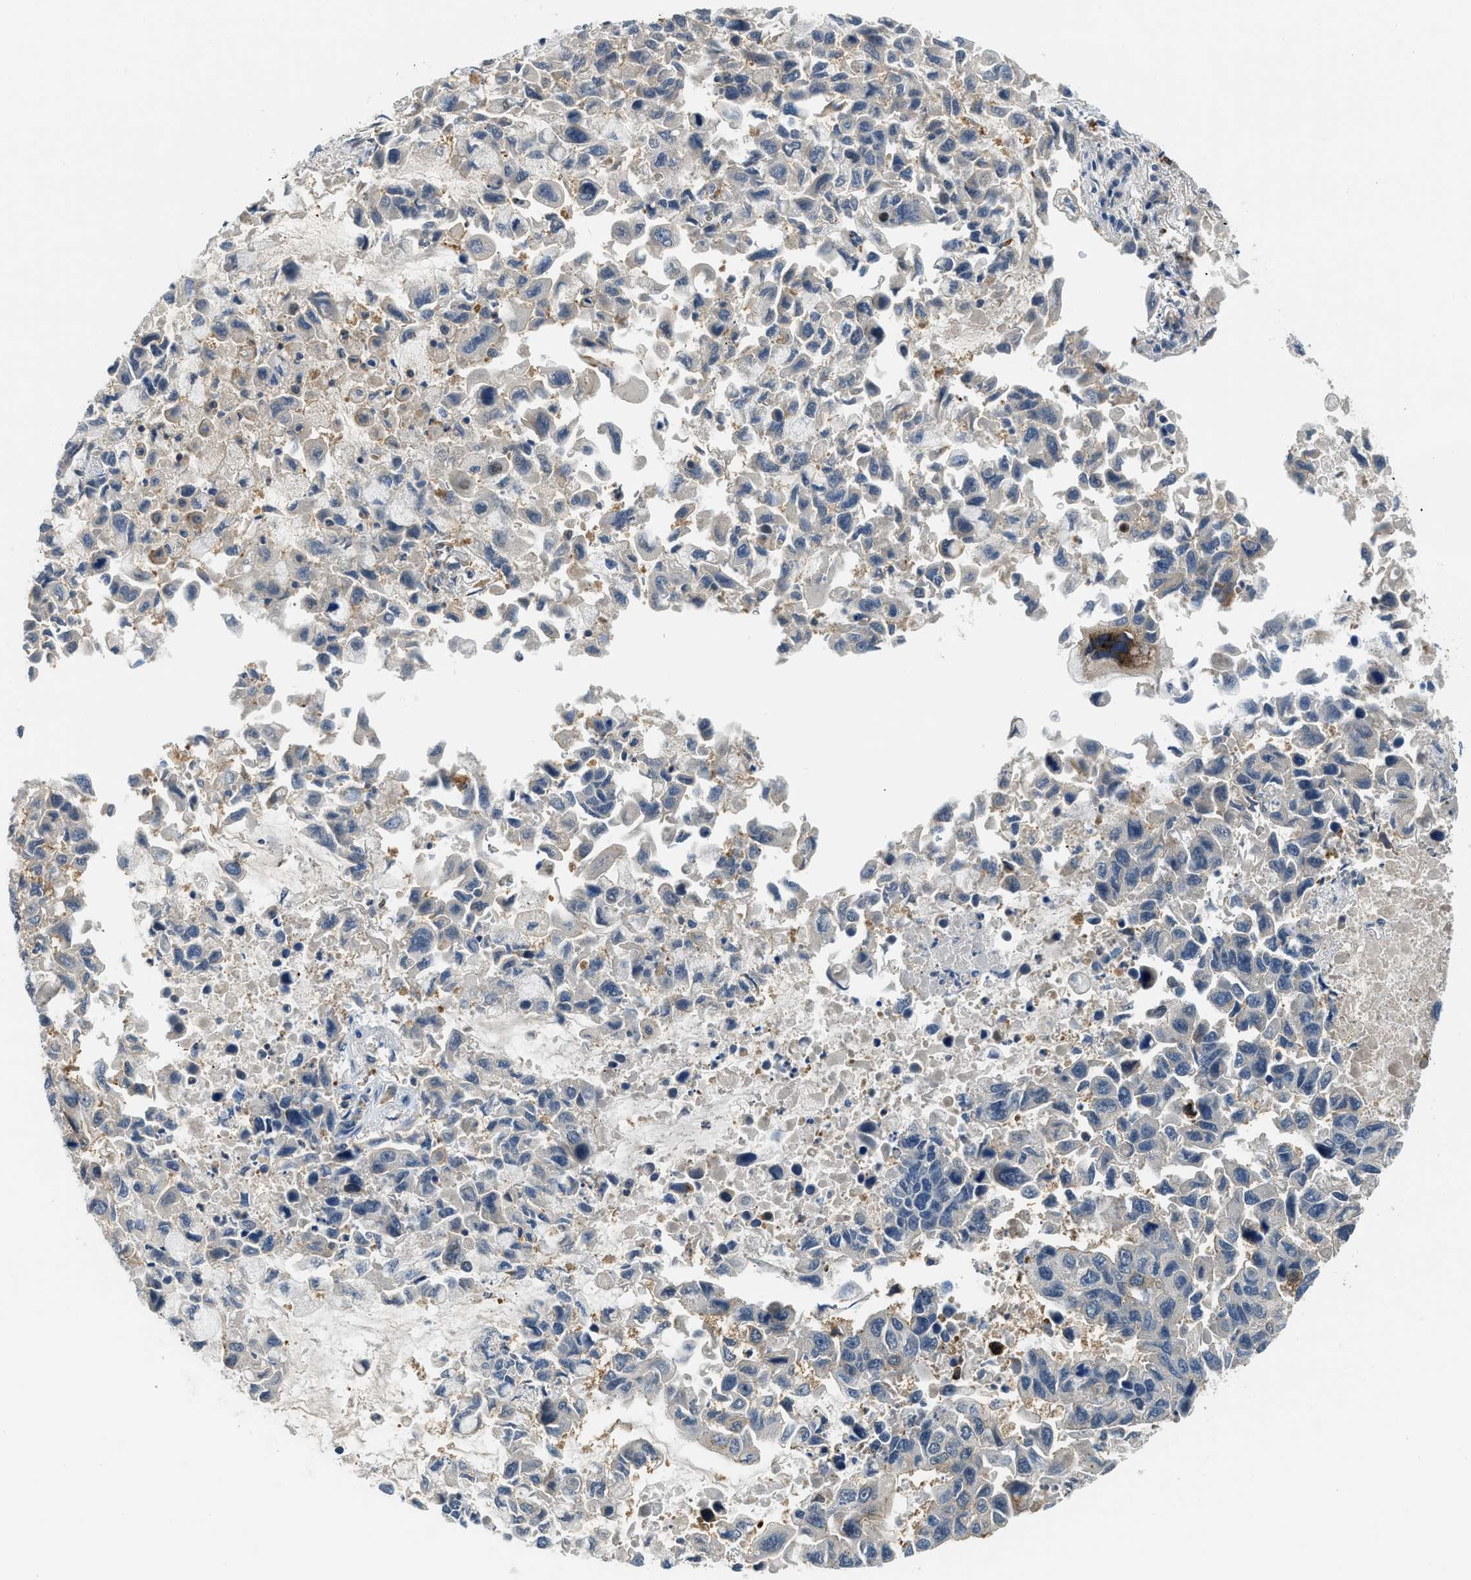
{"staining": {"intensity": "weak", "quantity": "<25%", "location": "cytoplasmic/membranous"}, "tissue": "lung cancer", "cell_type": "Tumor cells", "image_type": "cancer", "snomed": [{"axis": "morphology", "description": "Adenocarcinoma, NOS"}, {"axis": "topography", "description": "Lung"}], "caption": "Tumor cells are negative for brown protein staining in lung cancer.", "gene": "CBLB", "patient": {"sex": "male", "age": 64}}